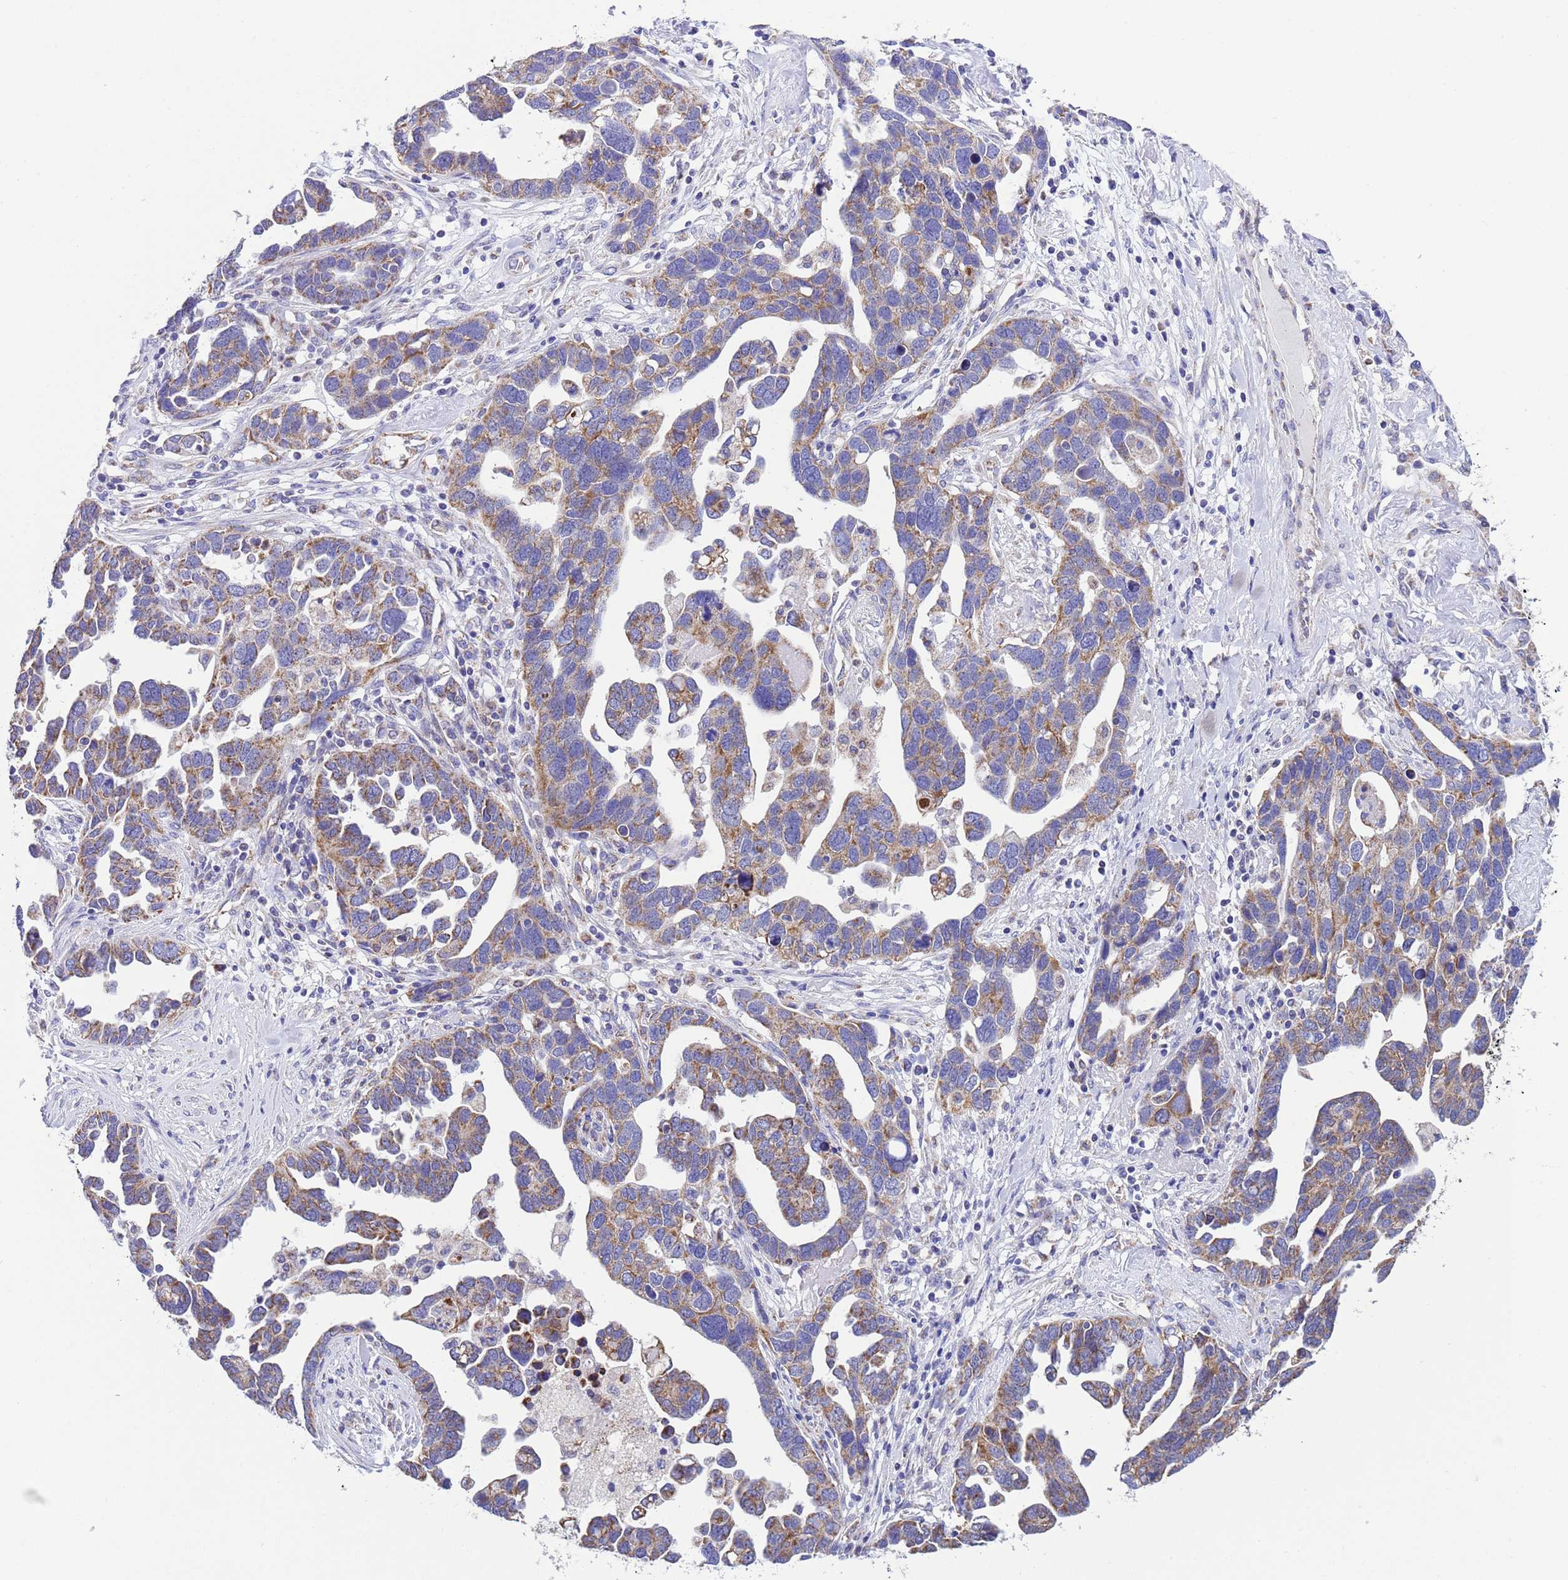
{"staining": {"intensity": "moderate", "quantity": "25%-75%", "location": "cytoplasmic/membranous"}, "tissue": "ovarian cancer", "cell_type": "Tumor cells", "image_type": "cancer", "snomed": [{"axis": "morphology", "description": "Cystadenocarcinoma, serous, NOS"}, {"axis": "topography", "description": "Ovary"}], "caption": "Ovarian cancer (serous cystadenocarcinoma) tissue exhibits moderate cytoplasmic/membranous expression in approximately 25%-75% of tumor cells, visualized by immunohistochemistry.", "gene": "CCDC191", "patient": {"sex": "female", "age": 54}}